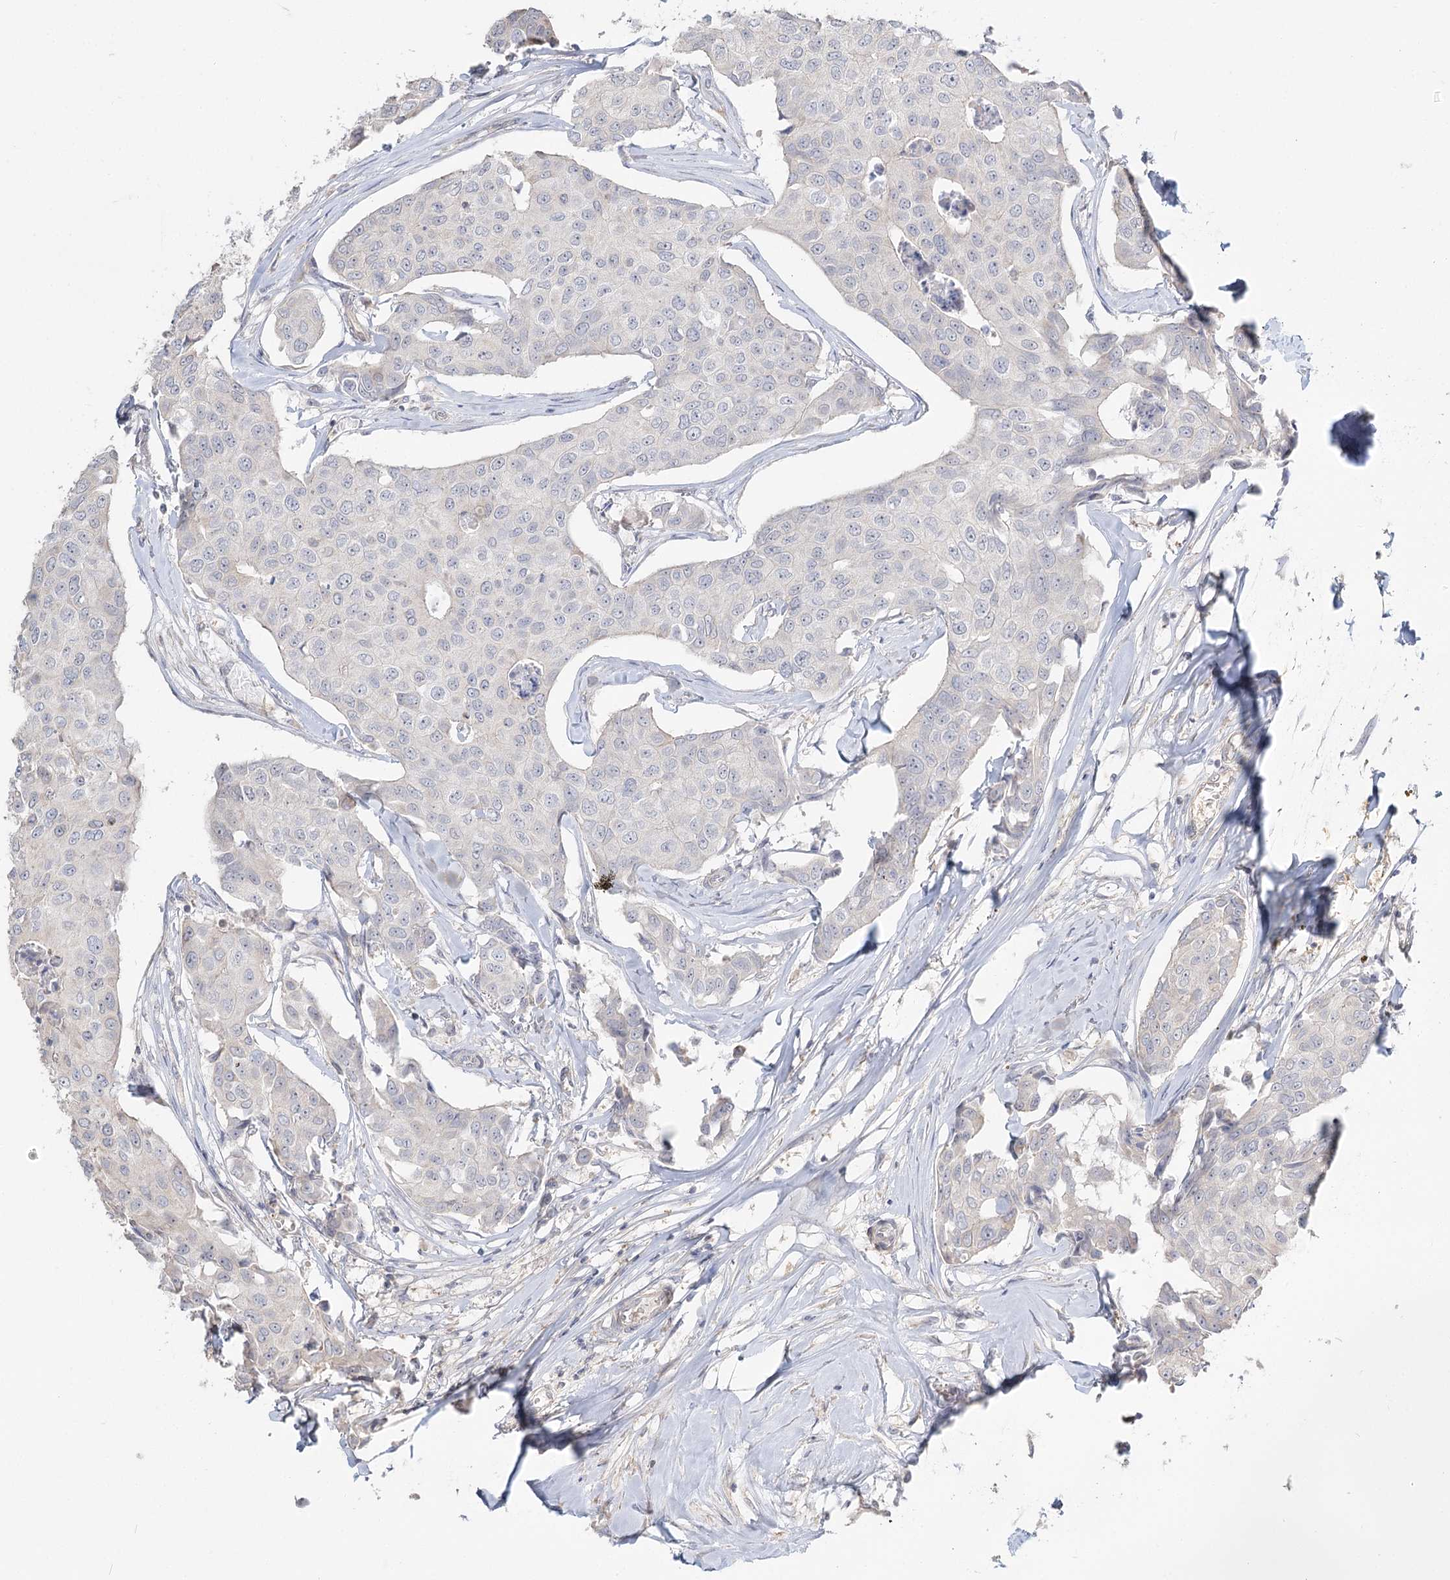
{"staining": {"intensity": "negative", "quantity": "none", "location": "none"}, "tissue": "breast cancer", "cell_type": "Tumor cells", "image_type": "cancer", "snomed": [{"axis": "morphology", "description": "Duct carcinoma"}, {"axis": "topography", "description": "Breast"}], "caption": "Human breast invasive ductal carcinoma stained for a protein using immunohistochemistry (IHC) exhibits no positivity in tumor cells.", "gene": "GUCY2C", "patient": {"sex": "female", "age": 80}}